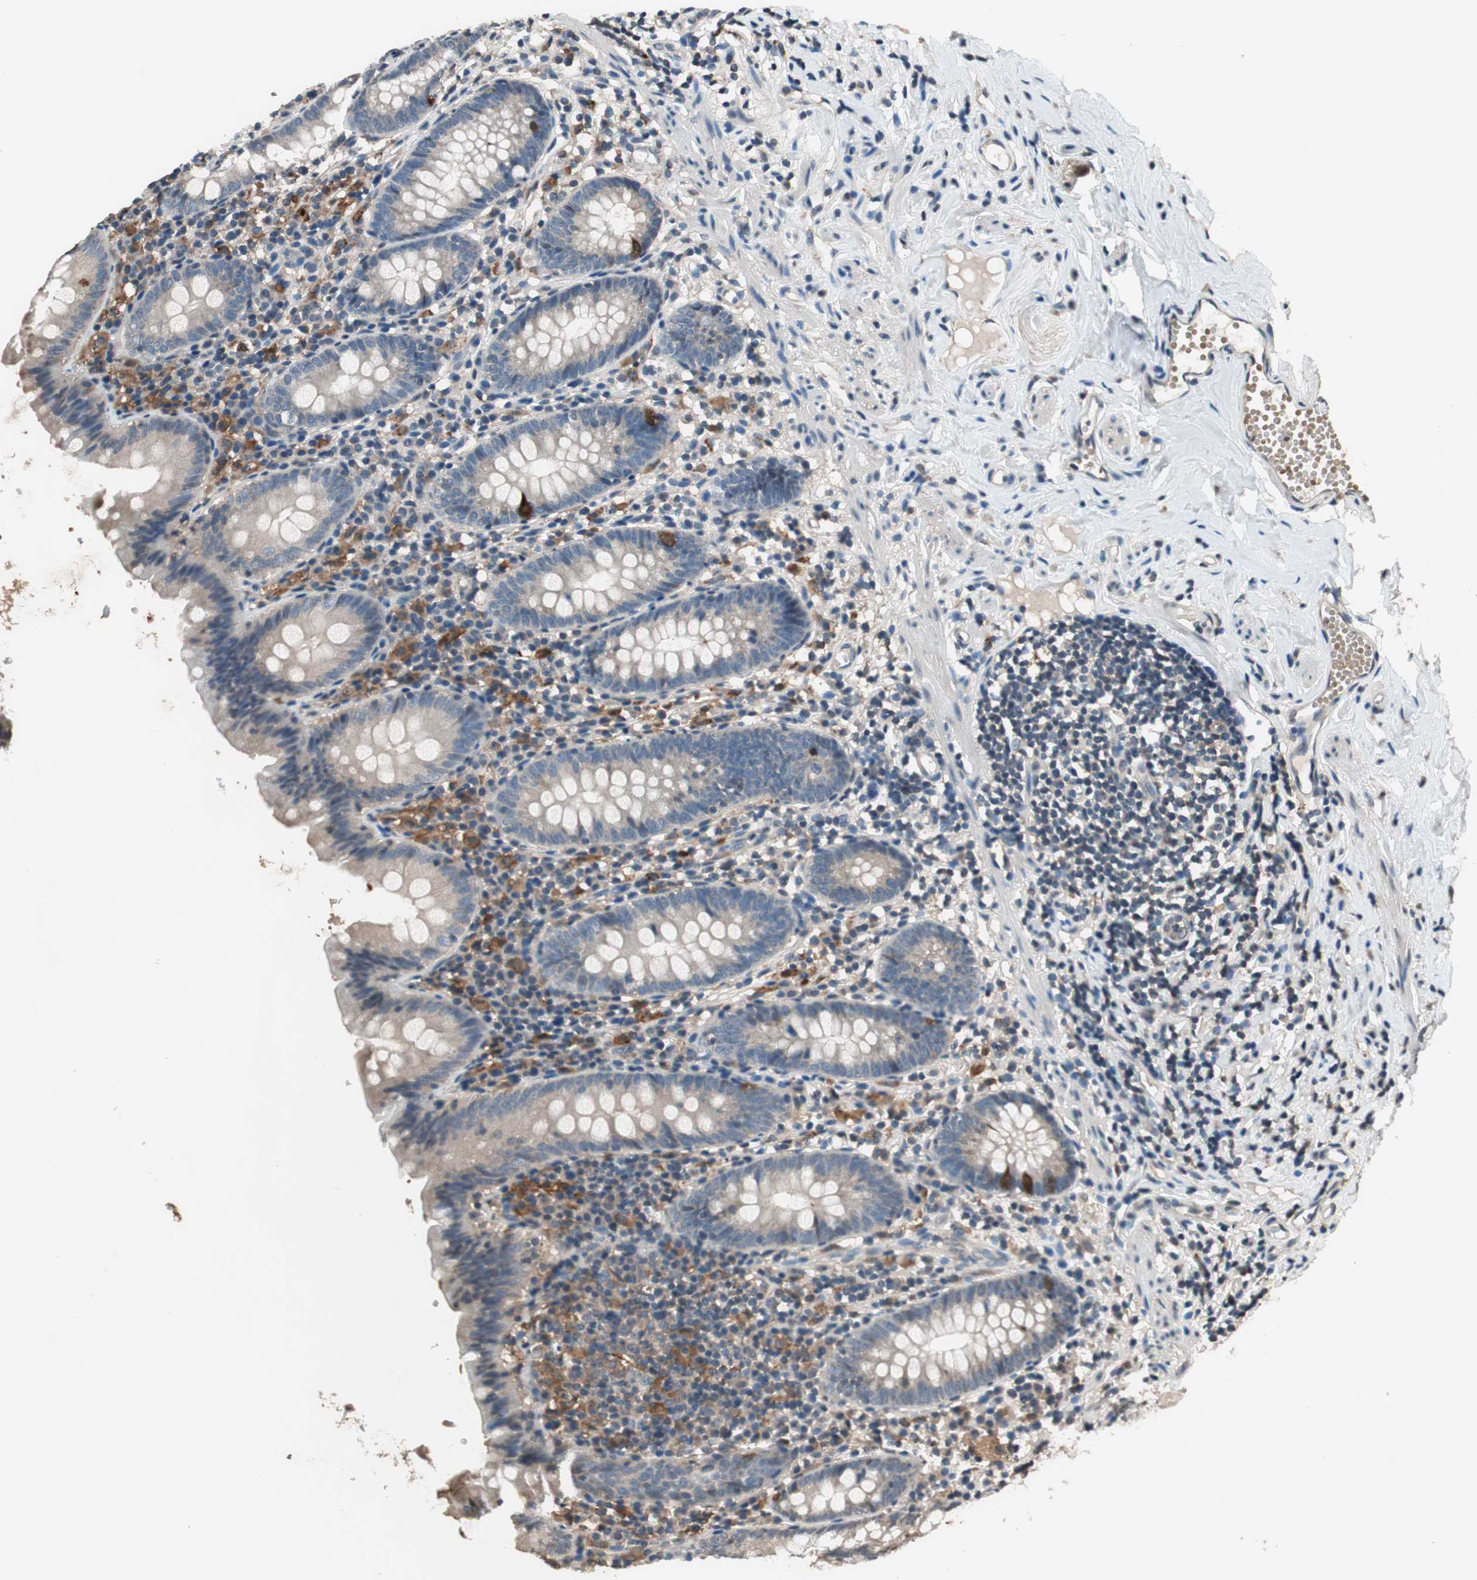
{"staining": {"intensity": "weak", "quantity": ">75%", "location": "cytoplasmic/membranous"}, "tissue": "appendix", "cell_type": "Glandular cells", "image_type": "normal", "snomed": [{"axis": "morphology", "description": "Normal tissue, NOS"}, {"axis": "topography", "description": "Appendix"}], "caption": "Immunohistochemical staining of normal appendix shows weak cytoplasmic/membranous protein expression in about >75% of glandular cells. (IHC, brightfield microscopy, high magnification).", "gene": "GCLC", "patient": {"sex": "male", "age": 52}}